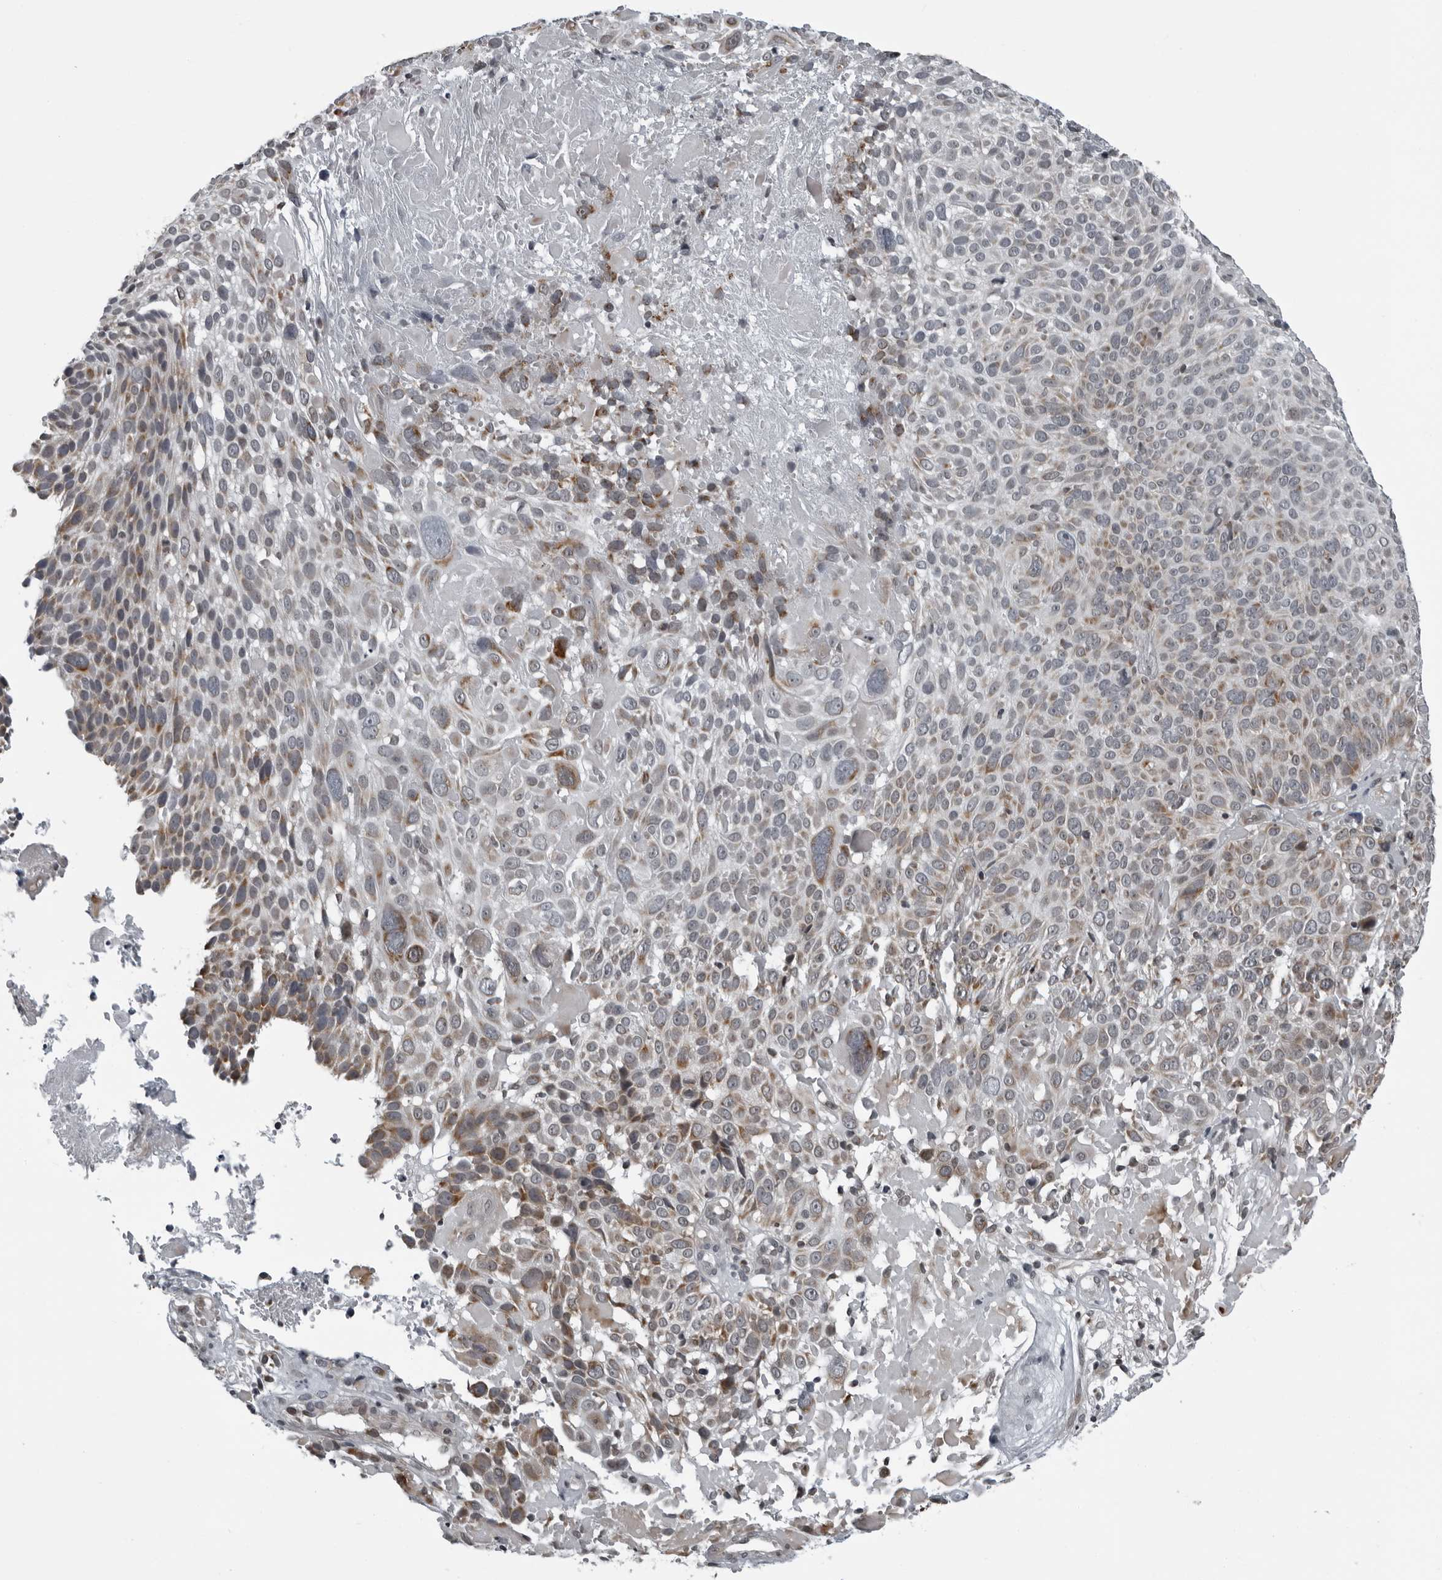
{"staining": {"intensity": "moderate", "quantity": "25%-75%", "location": "cytoplasmic/membranous"}, "tissue": "cervical cancer", "cell_type": "Tumor cells", "image_type": "cancer", "snomed": [{"axis": "morphology", "description": "Squamous cell carcinoma, NOS"}, {"axis": "topography", "description": "Cervix"}], "caption": "Moderate cytoplasmic/membranous staining for a protein is present in approximately 25%-75% of tumor cells of cervical squamous cell carcinoma using immunohistochemistry.", "gene": "RTCA", "patient": {"sex": "female", "age": 74}}